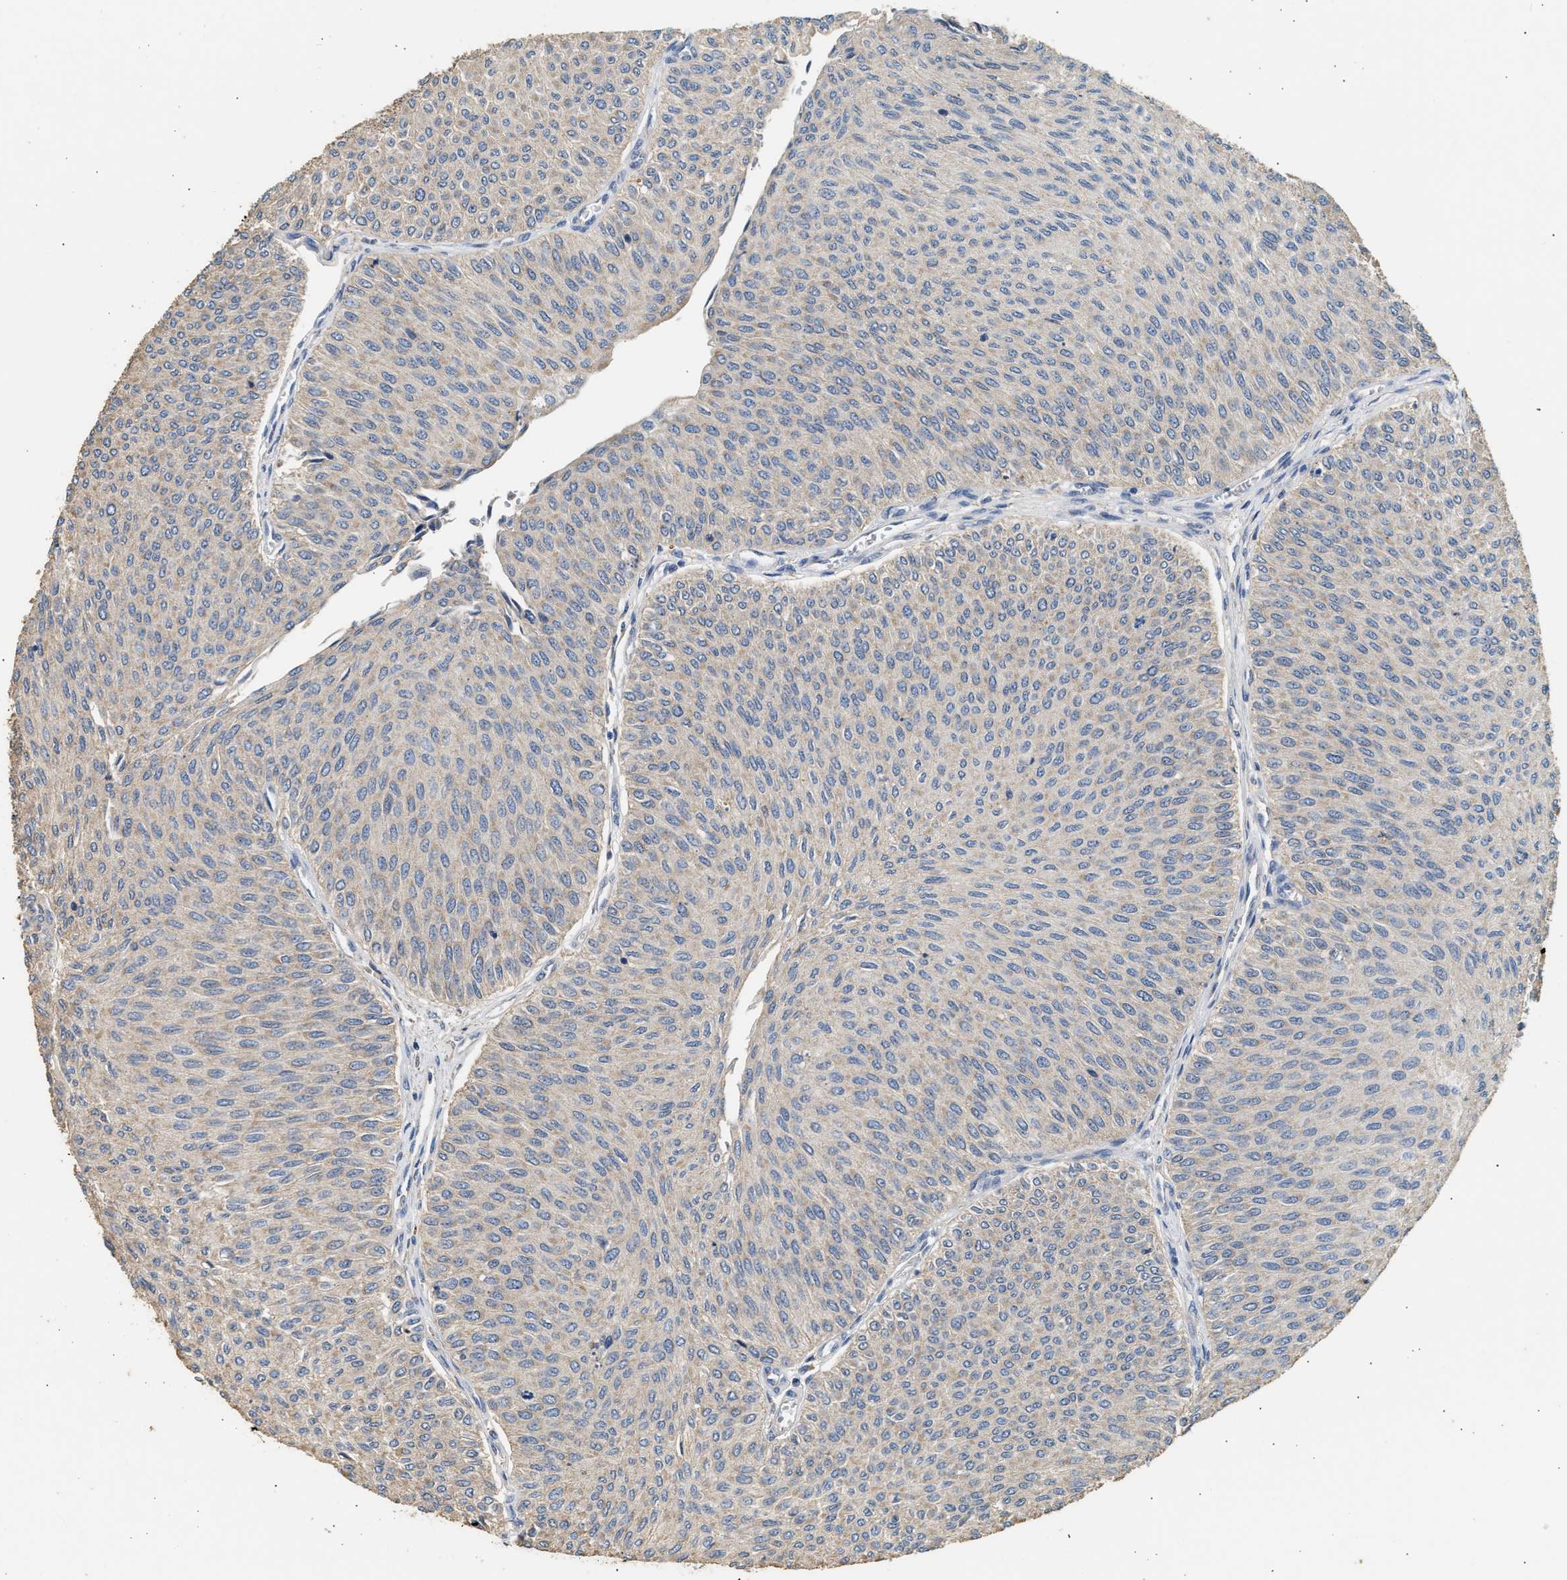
{"staining": {"intensity": "weak", "quantity": "<25%", "location": "cytoplasmic/membranous"}, "tissue": "urothelial cancer", "cell_type": "Tumor cells", "image_type": "cancer", "snomed": [{"axis": "morphology", "description": "Urothelial carcinoma, Low grade"}, {"axis": "topography", "description": "Urinary bladder"}], "caption": "Human low-grade urothelial carcinoma stained for a protein using immunohistochemistry demonstrates no expression in tumor cells.", "gene": "WDR31", "patient": {"sex": "male", "age": 78}}